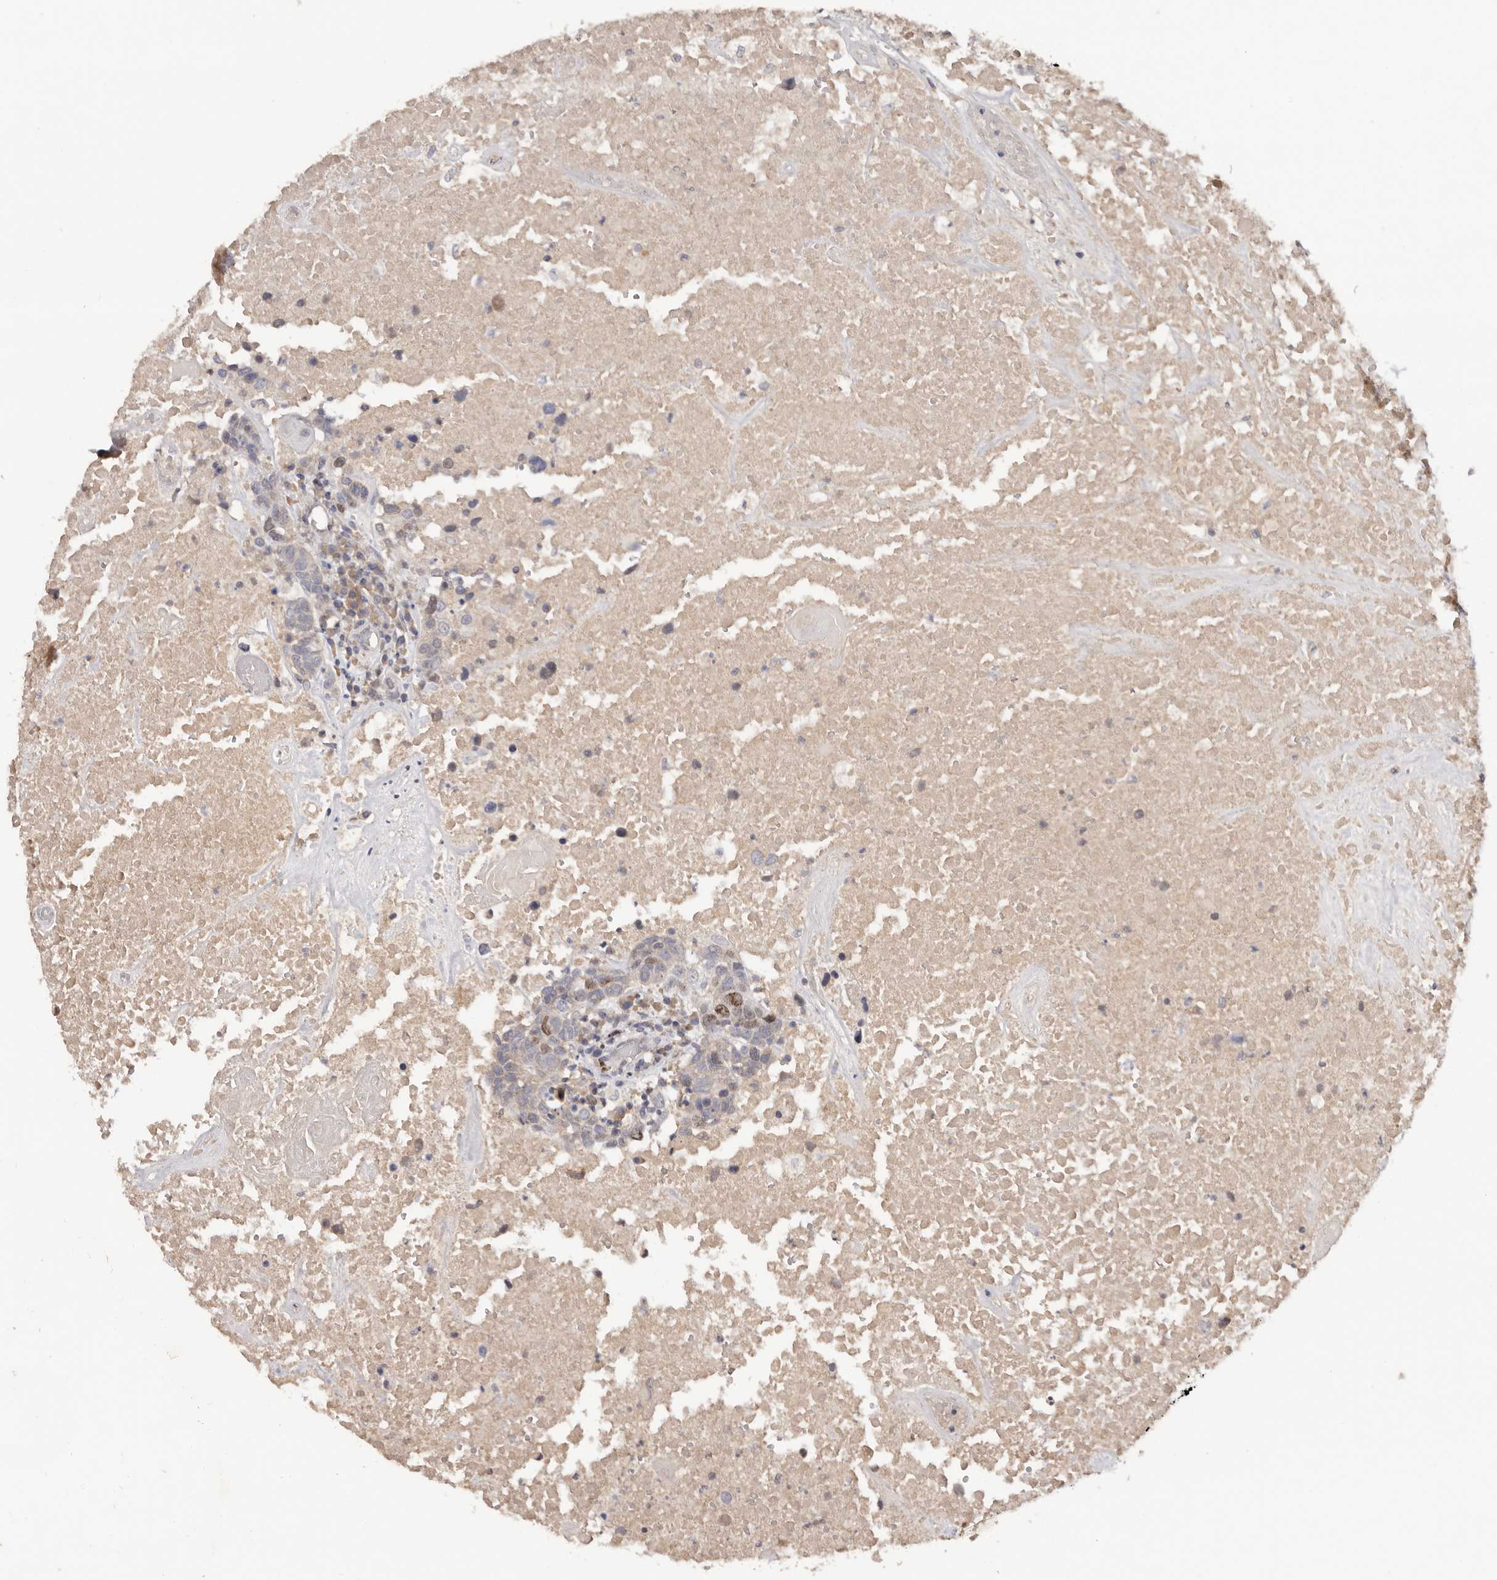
{"staining": {"intensity": "moderate", "quantity": "<25%", "location": "nuclear"}, "tissue": "head and neck cancer", "cell_type": "Tumor cells", "image_type": "cancer", "snomed": [{"axis": "morphology", "description": "Squamous cell carcinoma, NOS"}, {"axis": "topography", "description": "Head-Neck"}], "caption": "DAB immunohistochemical staining of head and neck cancer demonstrates moderate nuclear protein expression in about <25% of tumor cells. (Brightfield microscopy of DAB IHC at high magnification).", "gene": "CCDC190", "patient": {"sex": "male", "age": 66}}